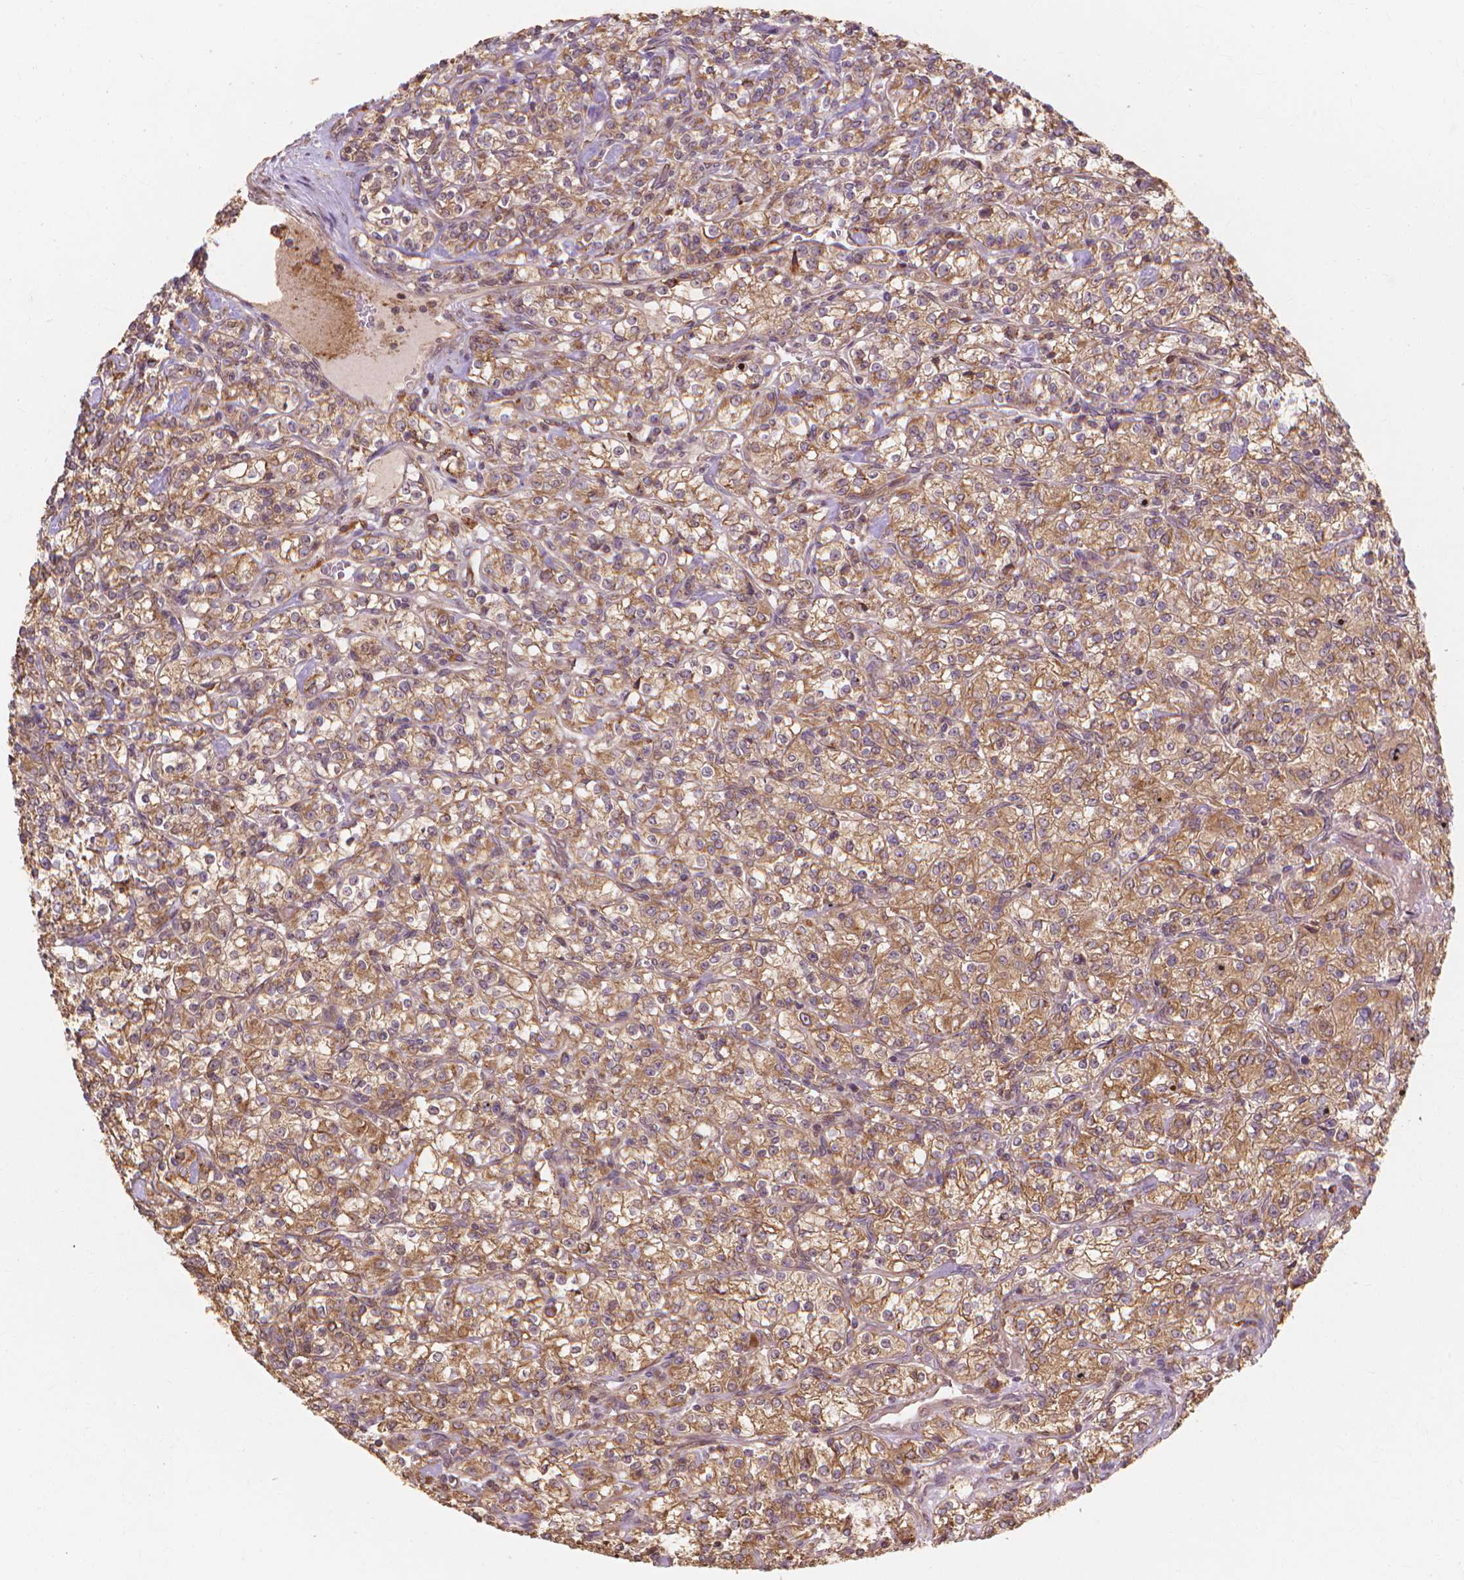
{"staining": {"intensity": "moderate", "quantity": ">75%", "location": "cytoplasmic/membranous"}, "tissue": "renal cancer", "cell_type": "Tumor cells", "image_type": "cancer", "snomed": [{"axis": "morphology", "description": "Adenocarcinoma, NOS"}, {"axis": "topography", "description": "Kidney"}], "caption": "Brown immunohistochemical staining in human adenocarcinoma (renal) demonstrates moderate cytoplasmic/membranous staining in approximately >75% of tumor cells.", "gene": "TAB2", "patient": {"sex": "male", "age": 77}}